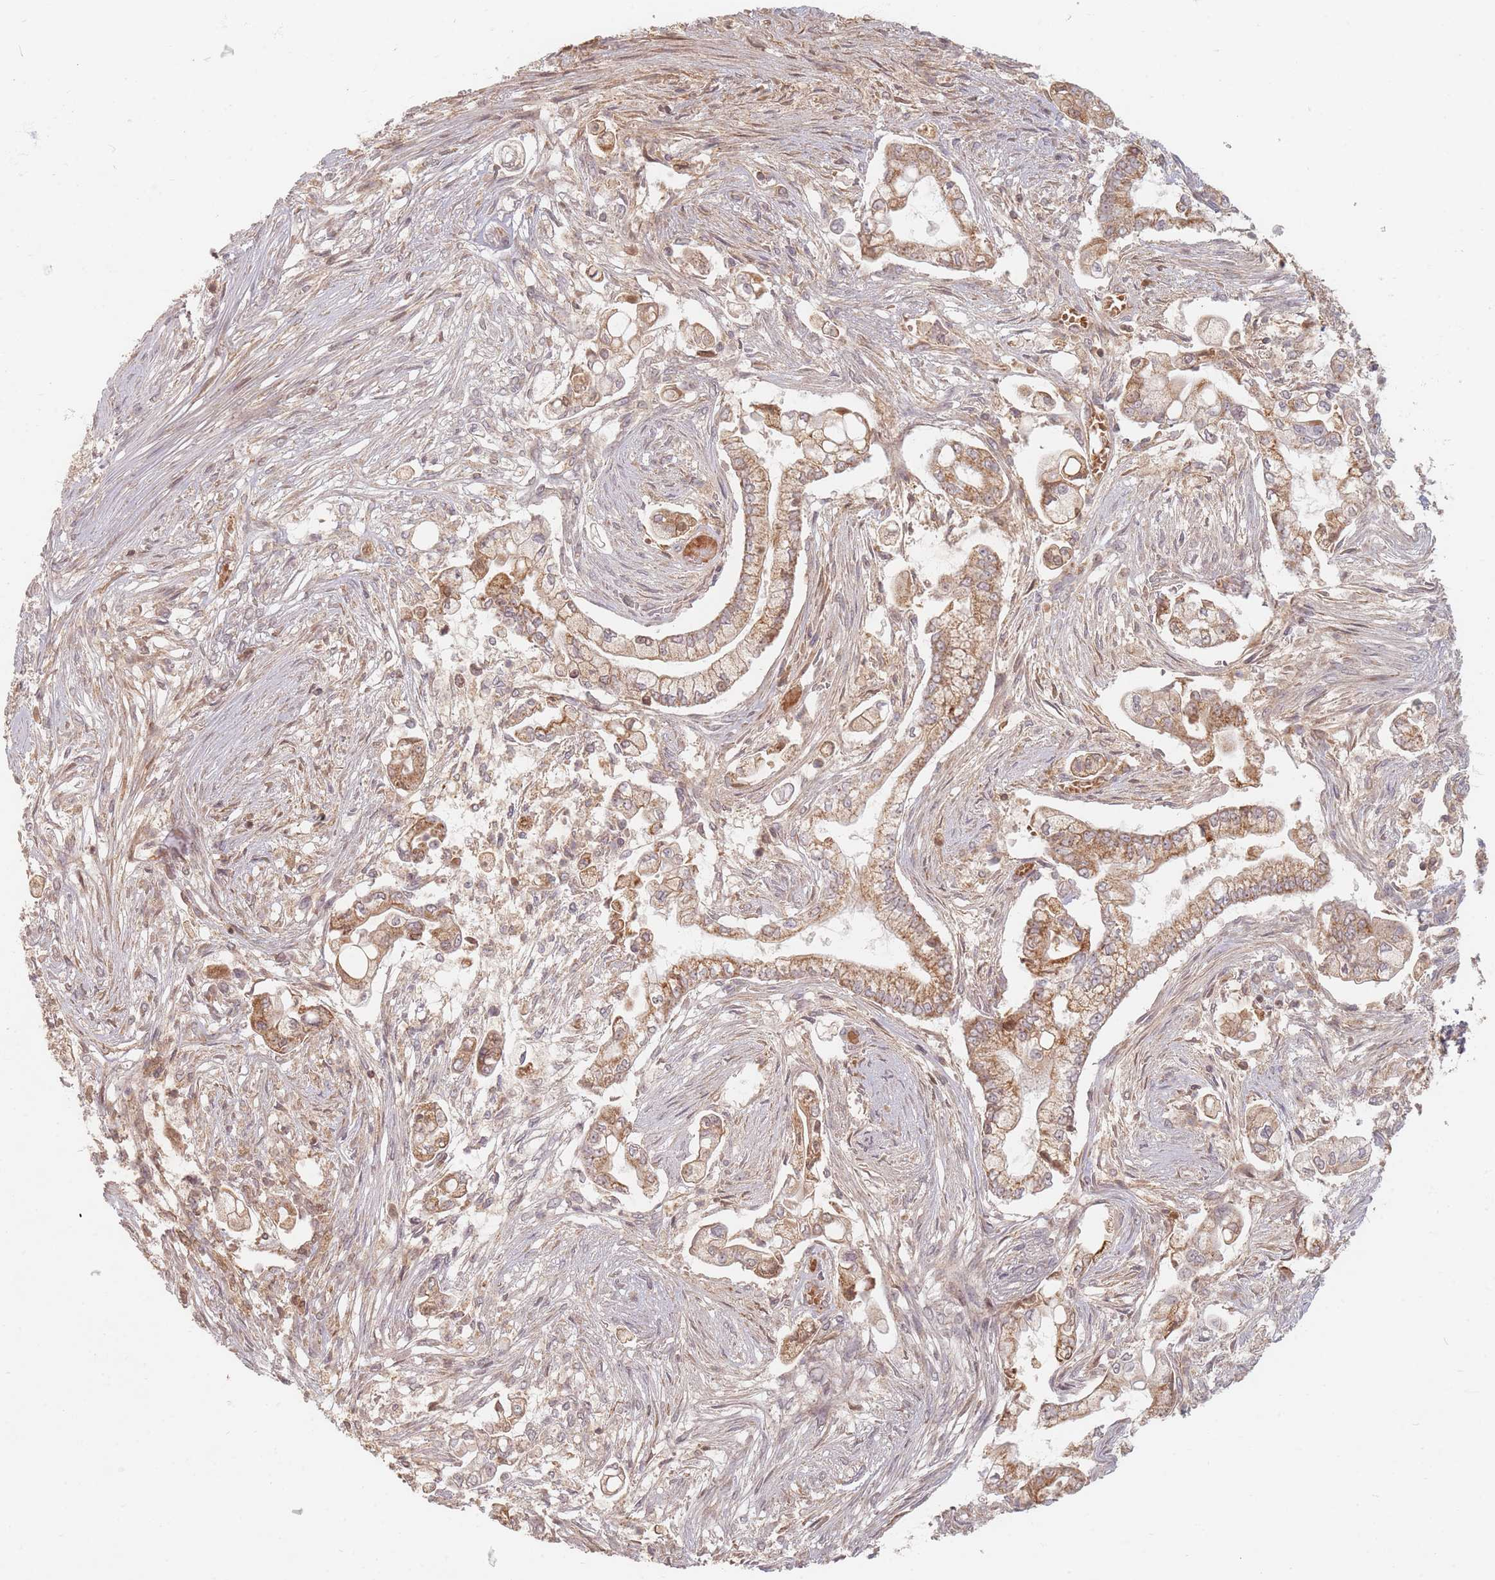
{"staining": {"intensity": "moderate", "quantity": ">75%", "location": "cytoplasmic/membranous"}, "tissue": "pancreatic cancer", "cell_type": "Tumor cells", "image_type": "cancer", "snomed": [{"axis": "morphology", "description": "Adenocarcinoma, NOS"}, {"axis": "topography", "description": "Pancreas"}], "caption": "Immunohistochemical staining of adenocarcinoma (pancreatic) displays medium levels of moderate cytoplasmic/membranous expression in about >75% of tumor cells.", "gene": "OR2M4", "patient": {"sex": "female", "age": 69}}